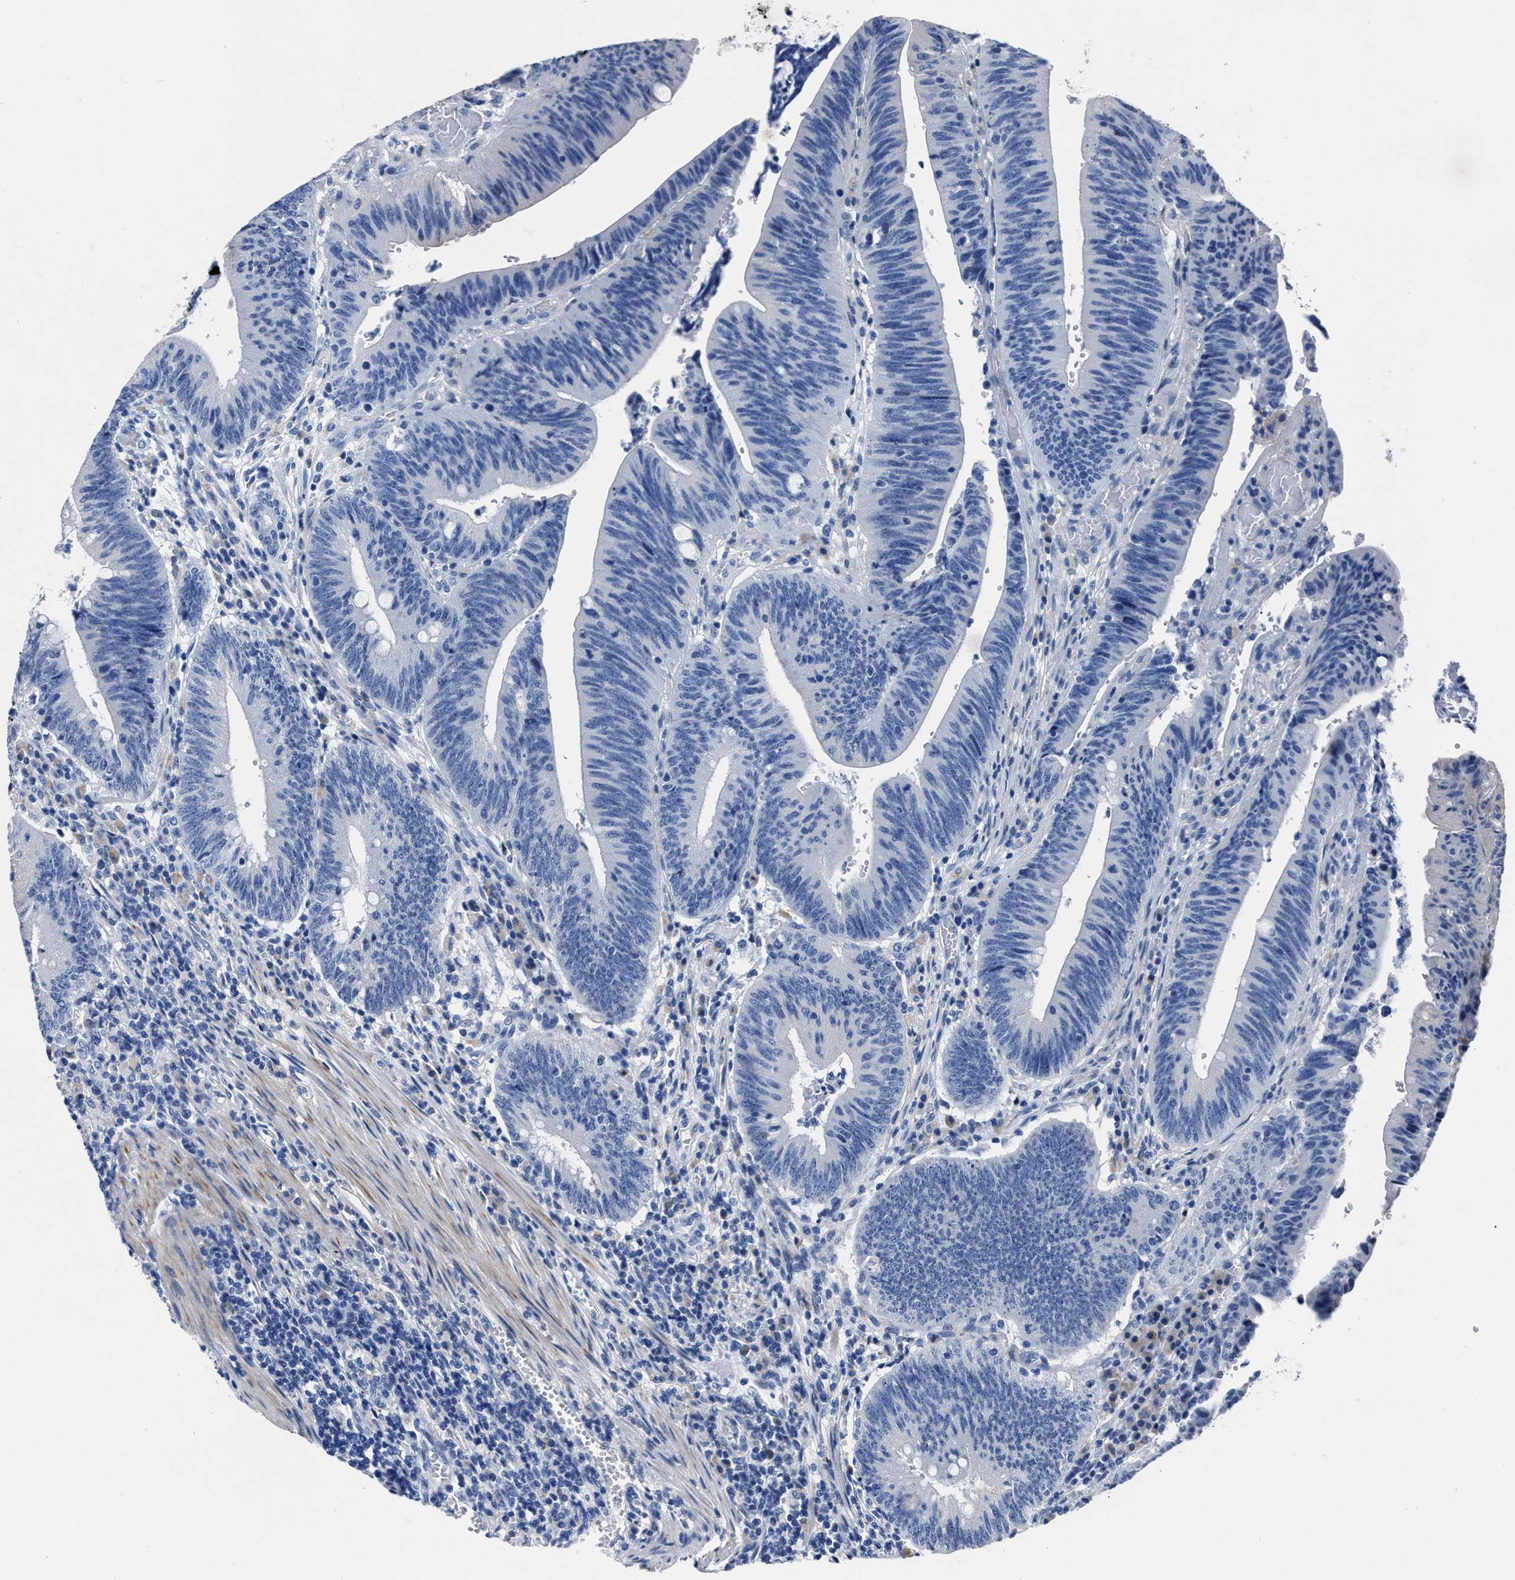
{"staining": {"intensity": "negative", "quantity": "none", "location": "none"}, "tissue": "colorectal cancer", "cell_type": "Tumor cells", "image_type": "cancer", "snomed": [{"axis": "morphology", "description": "Normal tissue, NOS"}, {"axis": "morphology", "description": "Adenocarcinoma, NOS"}, {"axis": "topography", "description": "Rectum"}], "caption": "Immunohistochemical staining of human colorectal adenocarcinoma reveals no significant positivity in tumor cells.", "gene": "MOV10L1", "patient": {"sex": "female", "age": 66}}